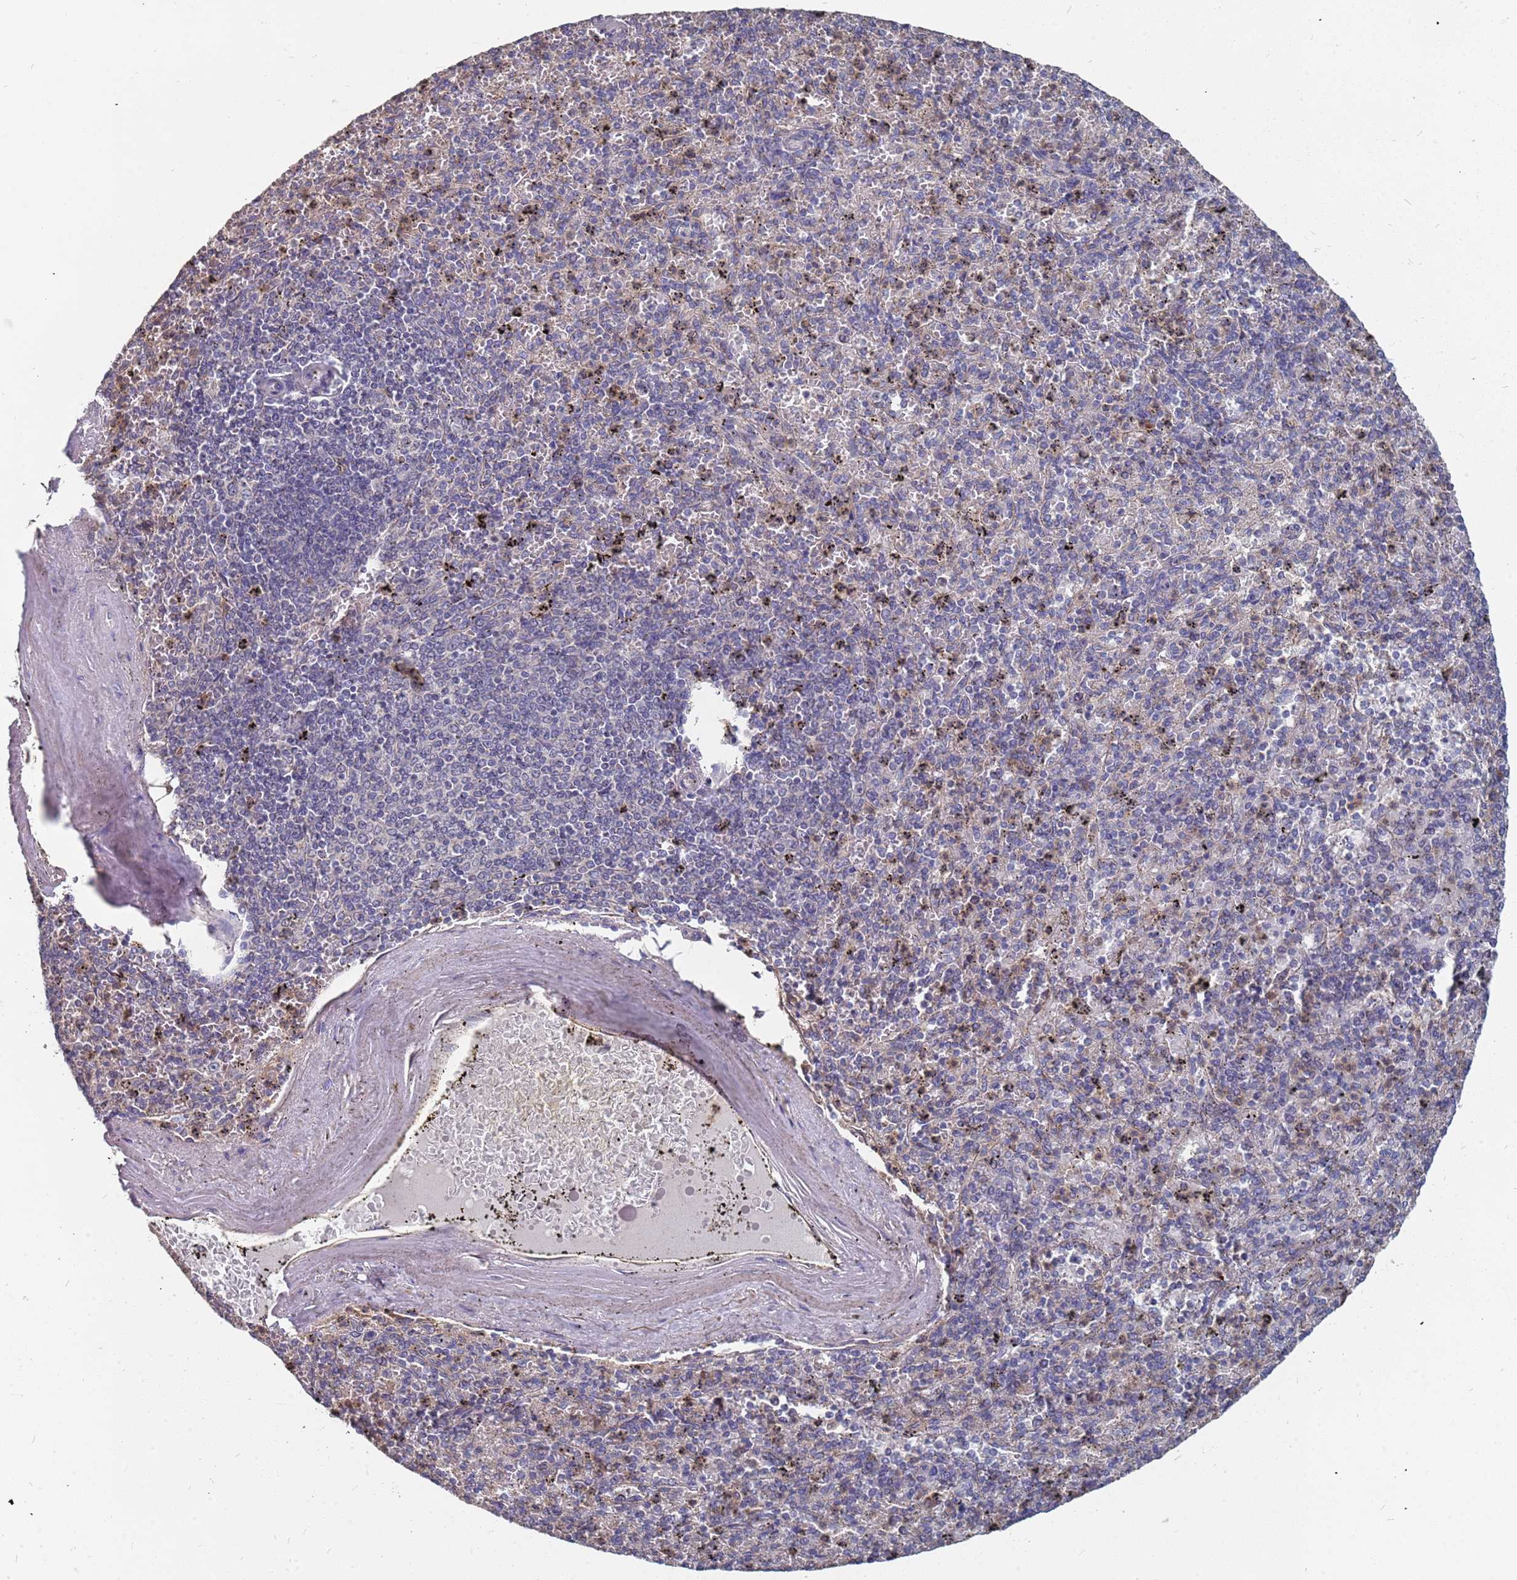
{"staining": {"intensity": "weak", "quantity": "<25%", "location": "cytoplasmic/membranous"}, "tissue": "spleen", "cell_type": "Cells in red pulp", "image_type": "normal", "snomed": [{"axis": "morphology", "description": "Normal tissue, NOS"}, {"axis": "topography", "description": "Spleen"}], "caption": "An immunohistochemistry (IHC) histopathology image of unremarkable spleen is shown. There is no staining in cells in red pulp of spleen. The staining is performed using DAB brown chromogen with nuclei counter-stained in using hematoxylin.", "gene": "TCEANC2", "patient": {"sex": "male", "age": 82}}